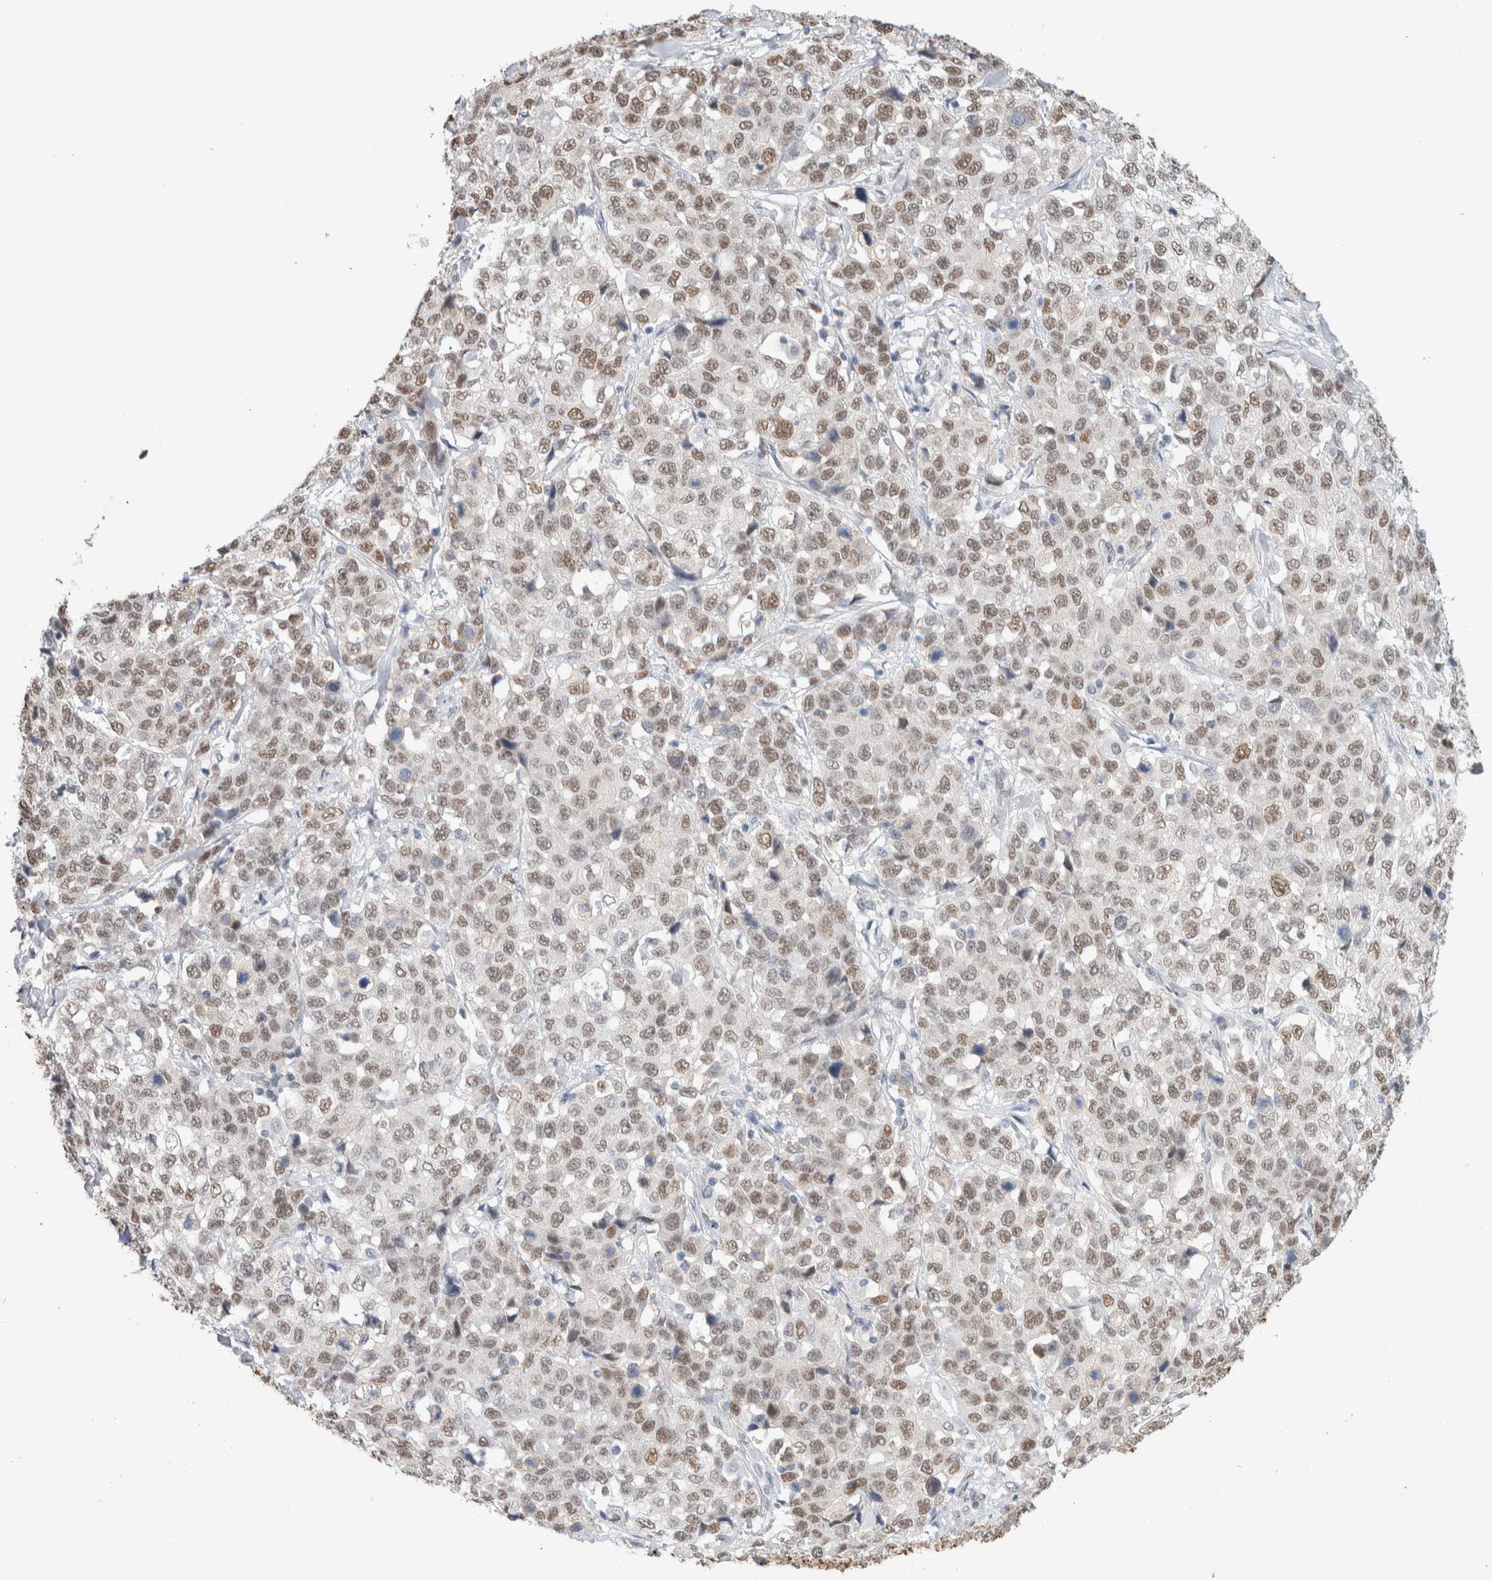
{"staining": {"intensity": "moderate", "quantity": ">75%", "location": "nuclear"}, "tissue": "stomach cancer", "cell_type": "Tumor cells", "image_type": "cancer", "snomed": [{"axis": "morphology", "description": "Normal tissue, NOS"}, {"axis": "morphology", "description": "Adenocarcinoma, NOS"}, {"axis": "topography", "description": "Stomach"}], "caption": "About >75% of tumor cells in stomach cancer demonstrate moderate nuclear protein staining as visualized by brown immunohistochemical staining.", "gene": "PRMT1", "patient": {"sex": "male", "age": 48}}